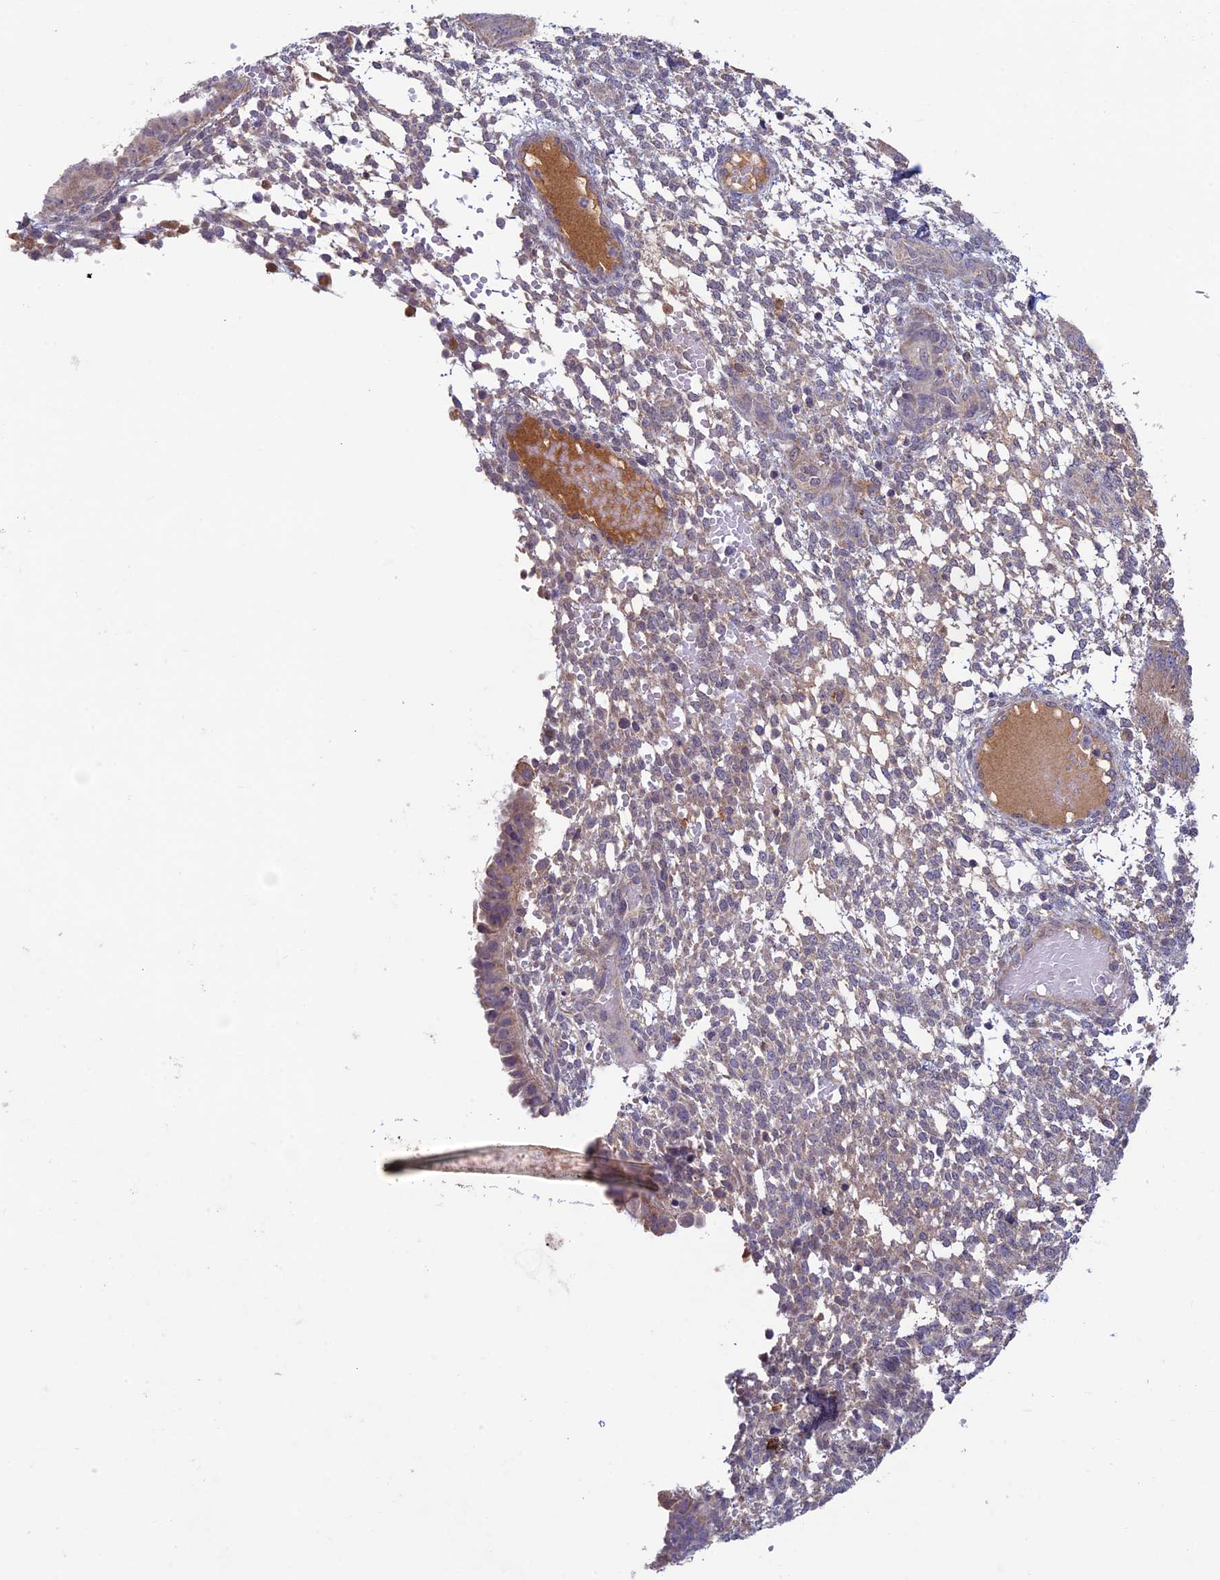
{"staining": {"intensity": "weak", "quantity": "<25%", "location": "cytoplasmic/membranous"}, "tissue": "endometrium", "cell_type": "Cells in endometrial stroma", "image_type": "normal", "snomed": [{"axis": "morphology", "description": "Normal tissue, NOS"}, {"axis": "topography", "description": "Endometrium"}], "caption": "Immunohistochemistry (IHC) photomicrograph of benign human endometrium stained for a protein (brown), which exhibits no staining in cells in endometrial stroma. The staining was performed using DAB (3,3'-diaminobenzidine) to visualize the protein expression in brown, while the nuclei were stained in blue with hematoxylin (Magnification: 20x).", "gene": "RCCD1", "patient": {"sex": "female", "age": 49}}